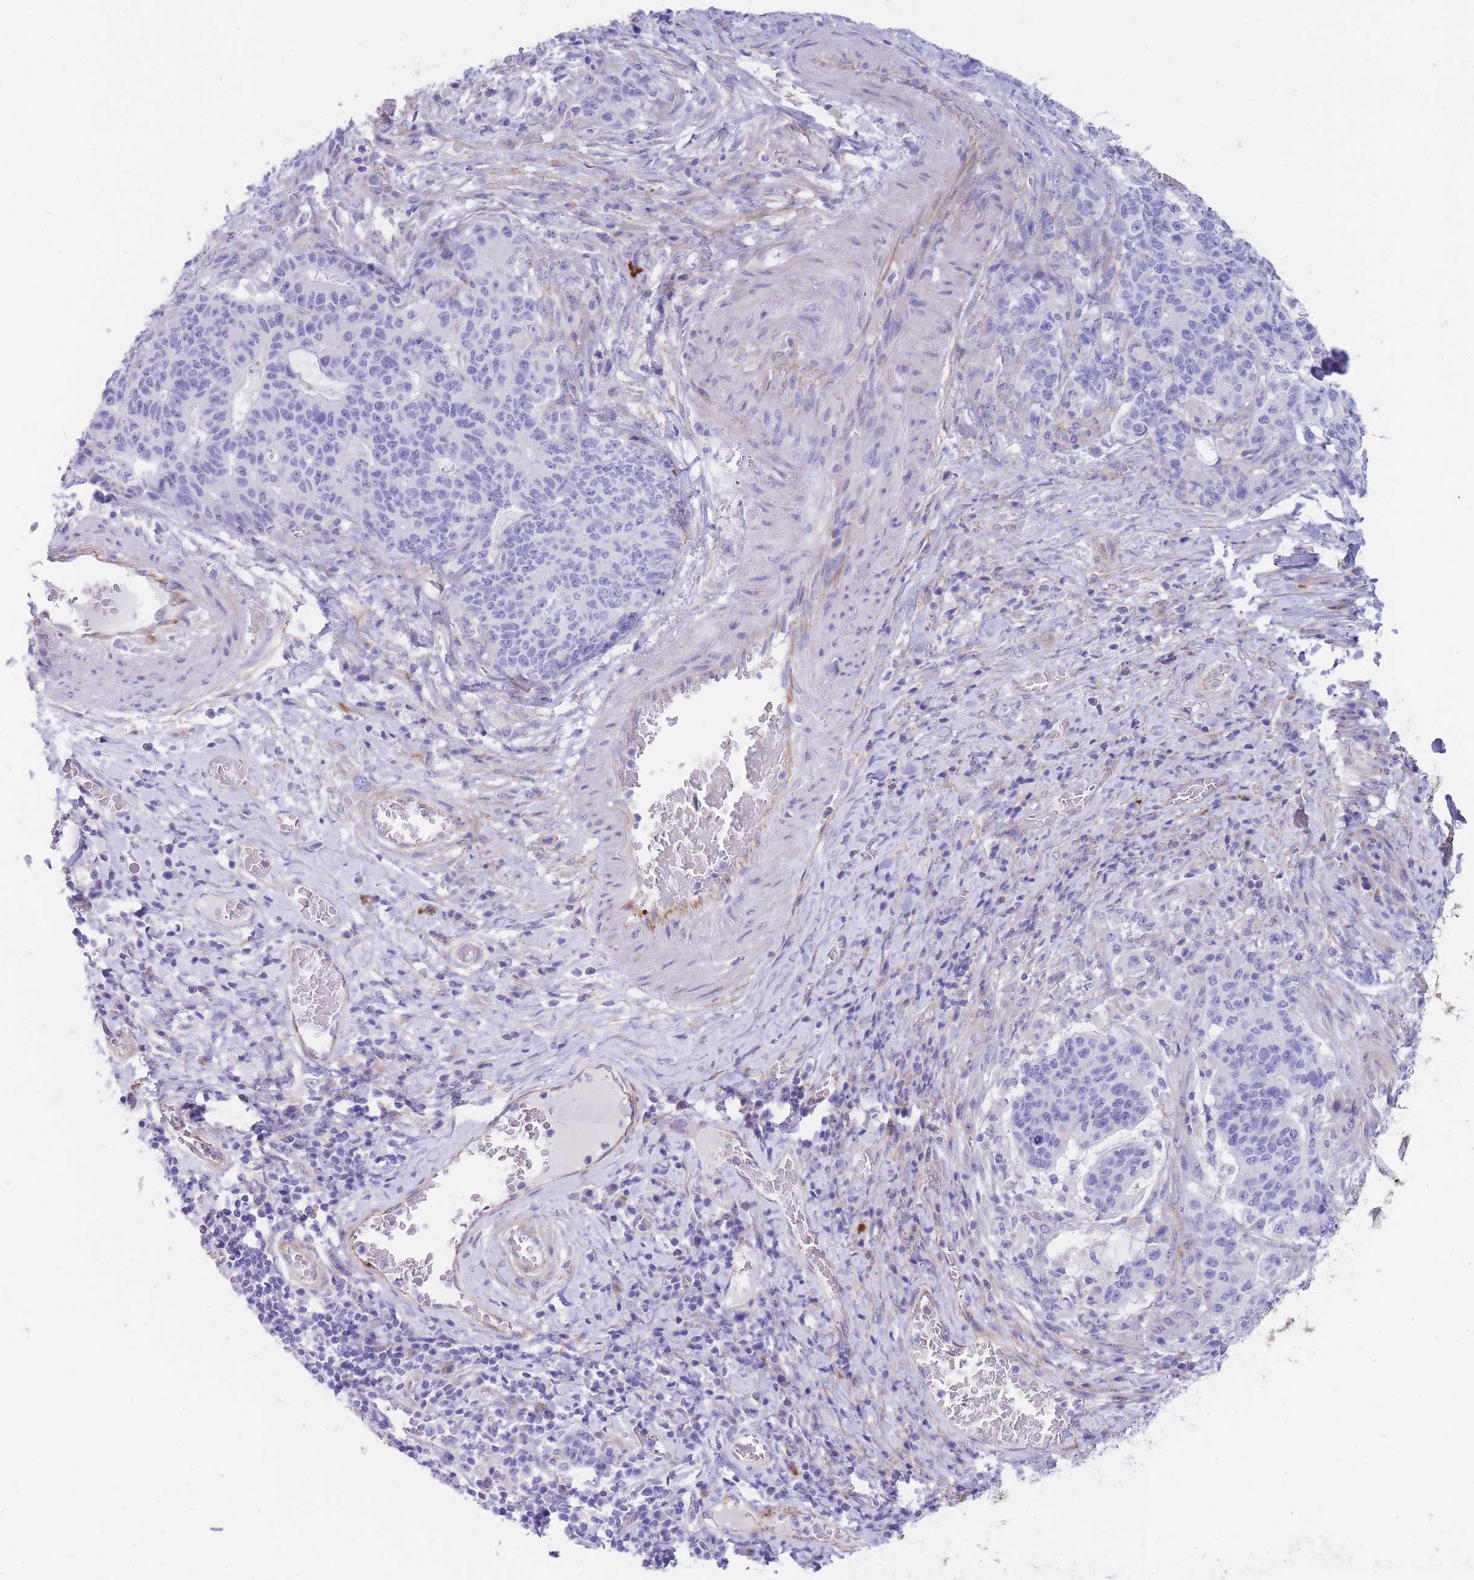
{"staining": {"intensity": "negative", "quantity": "none", "location": "none"}, "tissue": "stomach cancer", "cell_type": "Tumor cells", "image_type": "cancer", "snomed": [{"axis": "morphology", "description": "Normal tissue, NOS"}, {"axis": "morphology", "description": "Adenocarcinoma, NOS"}, {"axis": "topography", "description": "Stomach"}], "caption": "The IHC histopathology image has no significant positivity in tumor cells of stomach adenocarcinoma tissue.", "gene": "DET1", "patient": {"sex": "female", "age": 64}}